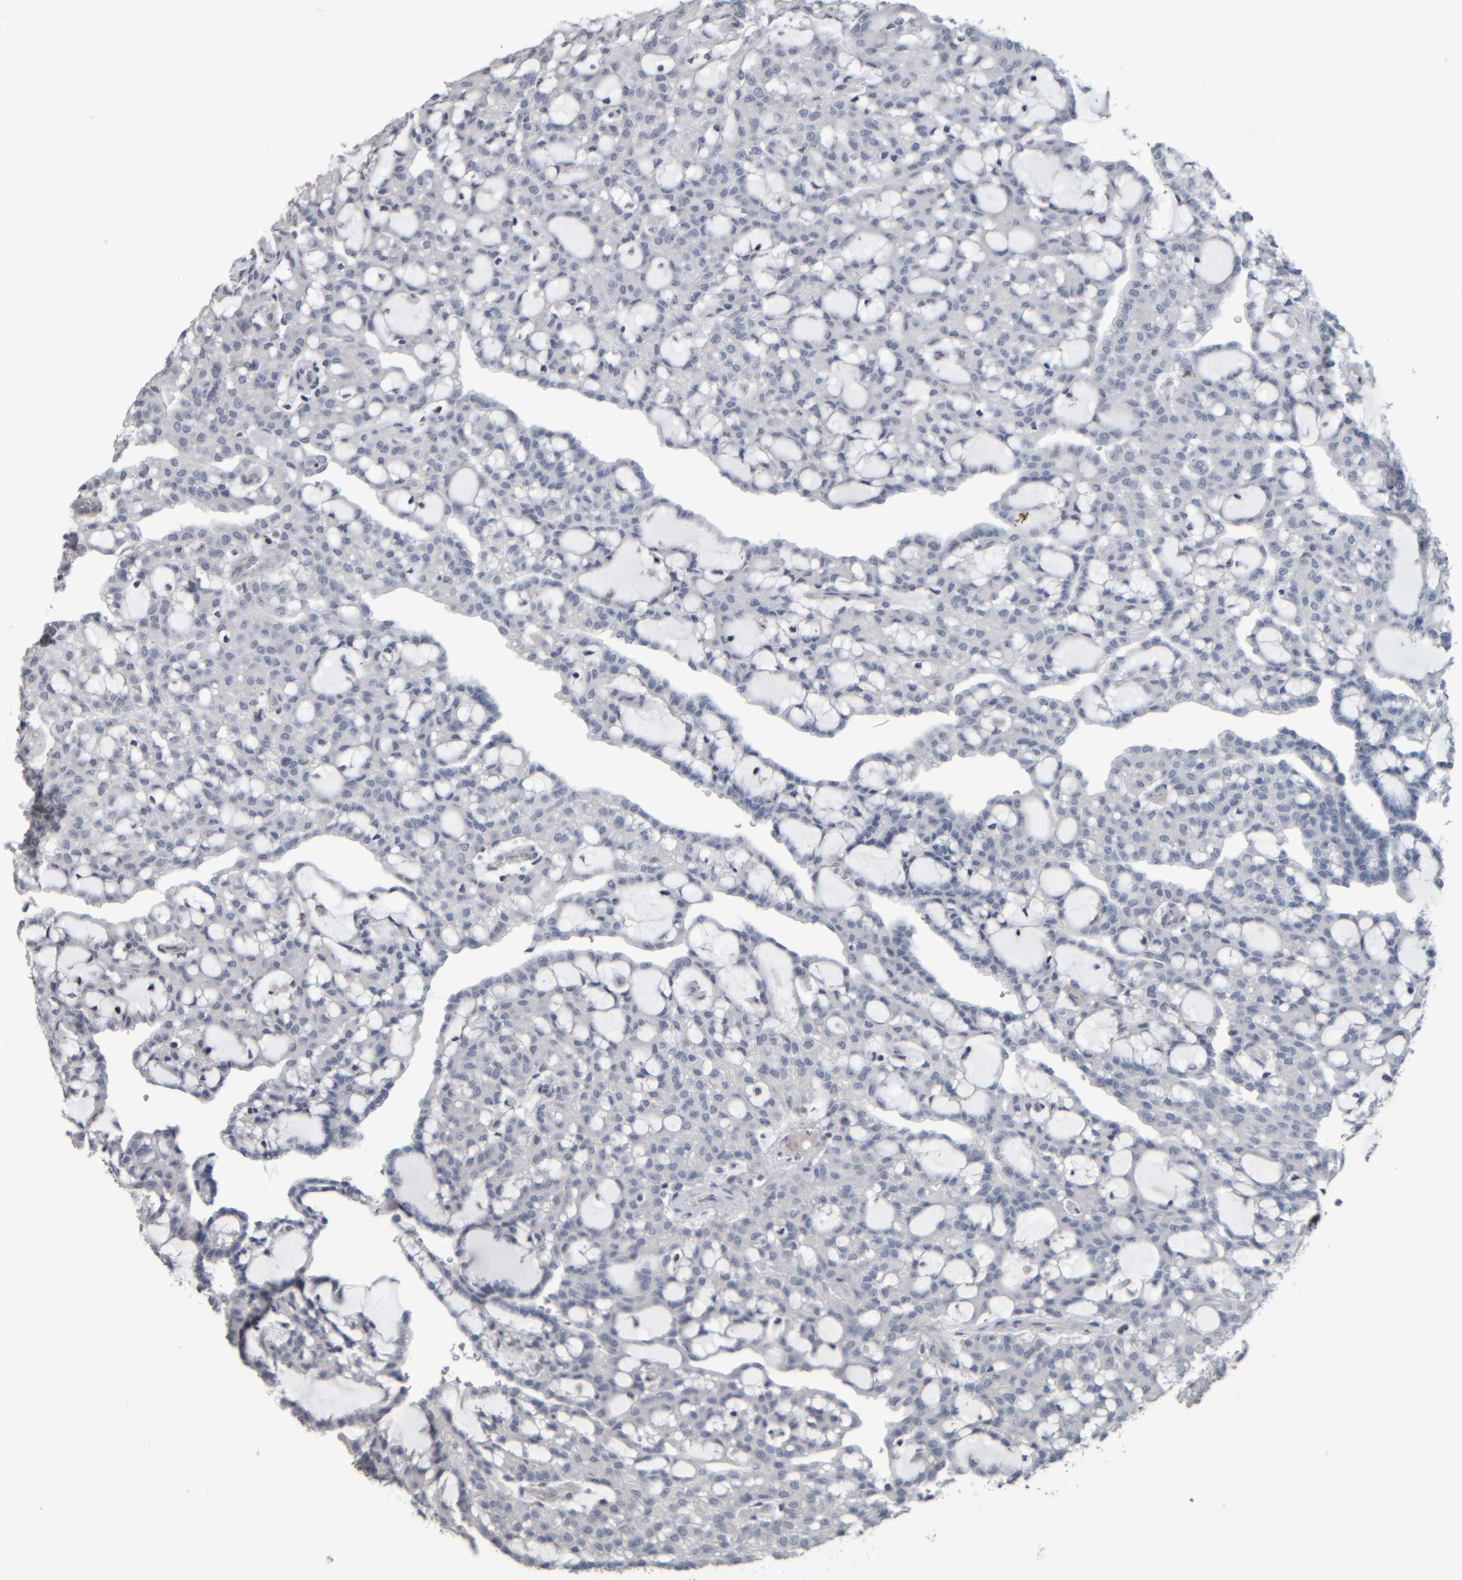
{"staining": {"intensity": "negative", "quantity": "none", "location": "none"}, "tissue": "renal cancer", "cell_type": "Tumor cells", "image_type": "cancer", "snomed": [{"axis": "morphology", "description": "Adenocarcinoma, NOS"}, {"axis": "topography", "description": "Kidney"}], "caption": "There is no significant expression in tumor cells of adenocarcinoma (renal).", "gene": "CAVIN4", "patient": {"sex": "male", "age": 63}}